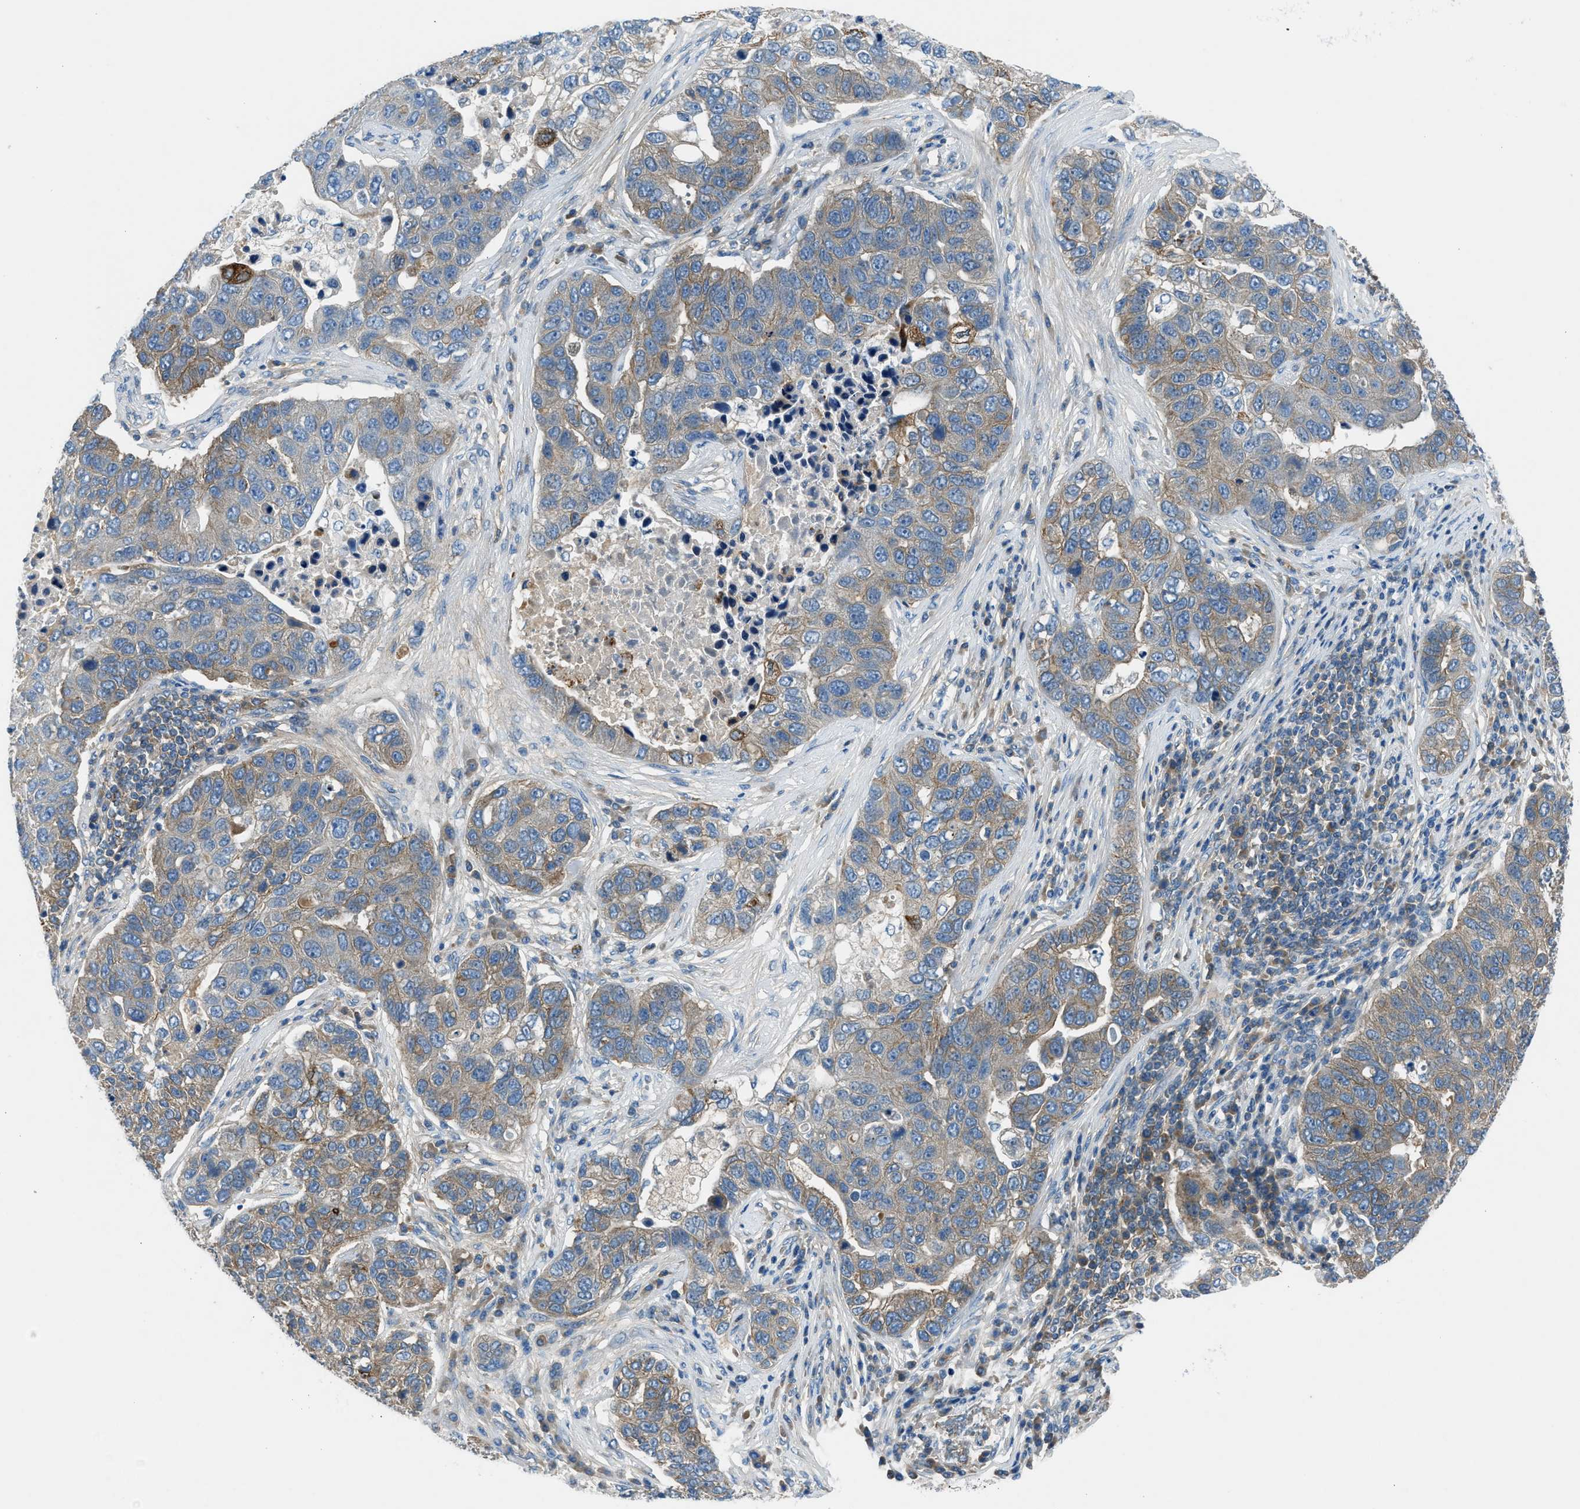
{"staining": {"intensity": "weak", "quantity": ">75%", "location": "cytoplasmic/membranous"}, "tissue": "pancreatic cancer", "cell_type": "Tumor cells", "image_type": "cancer", "snomed": [{"axis": "morphology", "description": "Adenocarcinoma, NOS"}, {"axis": "topography", "description": "Pancreas"}], "caption": "High-magnification brightfield microscopy of pancreatic cancer stained with DAB (brown) and counterstained with hematoxylin (blue). tumor cells exhibit weak cytoplasmic/membranous positivity is identified in about>75% of cells. (Stains: DAB in brown, nuclei in blue, Microscopy: brightfield microscopy at high magnification).", "gene": "BMP1", "patient": {"sex": "female", "age": 61}}